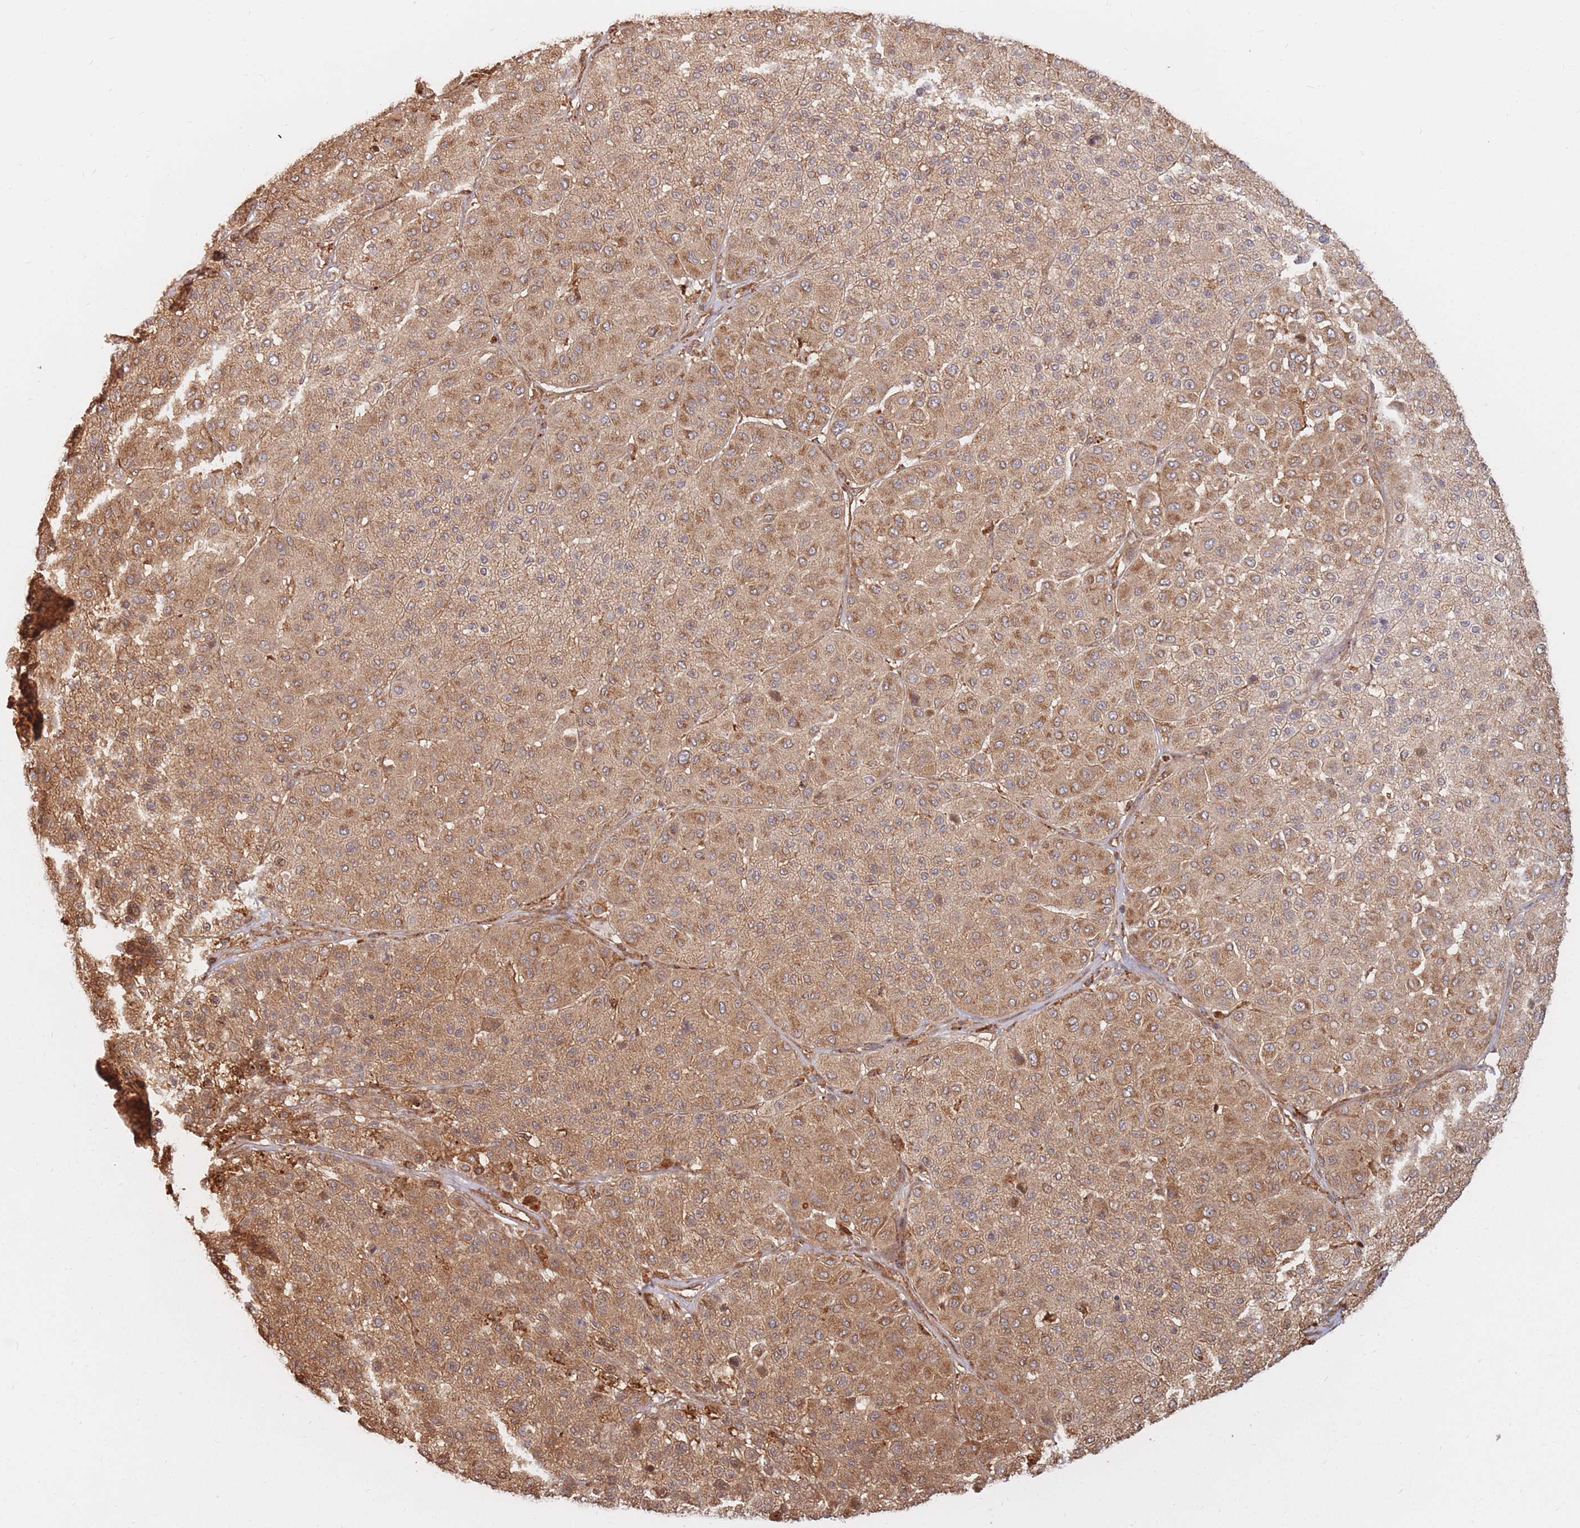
{"staining": {"intensity": "moderate", "quantity": ">75%", "location": "cytoplasmic/membranous"}, "tissue": "melanoma", "cell_type": "Tumor cells", "image_type": "cancer", "snomed": [{"axis": "morphology", "description": "Malignant melanoma, Metastatic site"}, {"axis": "topography", "description": "Smooth muscle"}], "caption": "The immunohistochemical stain labels moderate cytoplasmic/membranous positivity in tumor cells of melanoma tissue.", "gene": "RASSF2", "patient": {"sex": "male", "age": 41}}